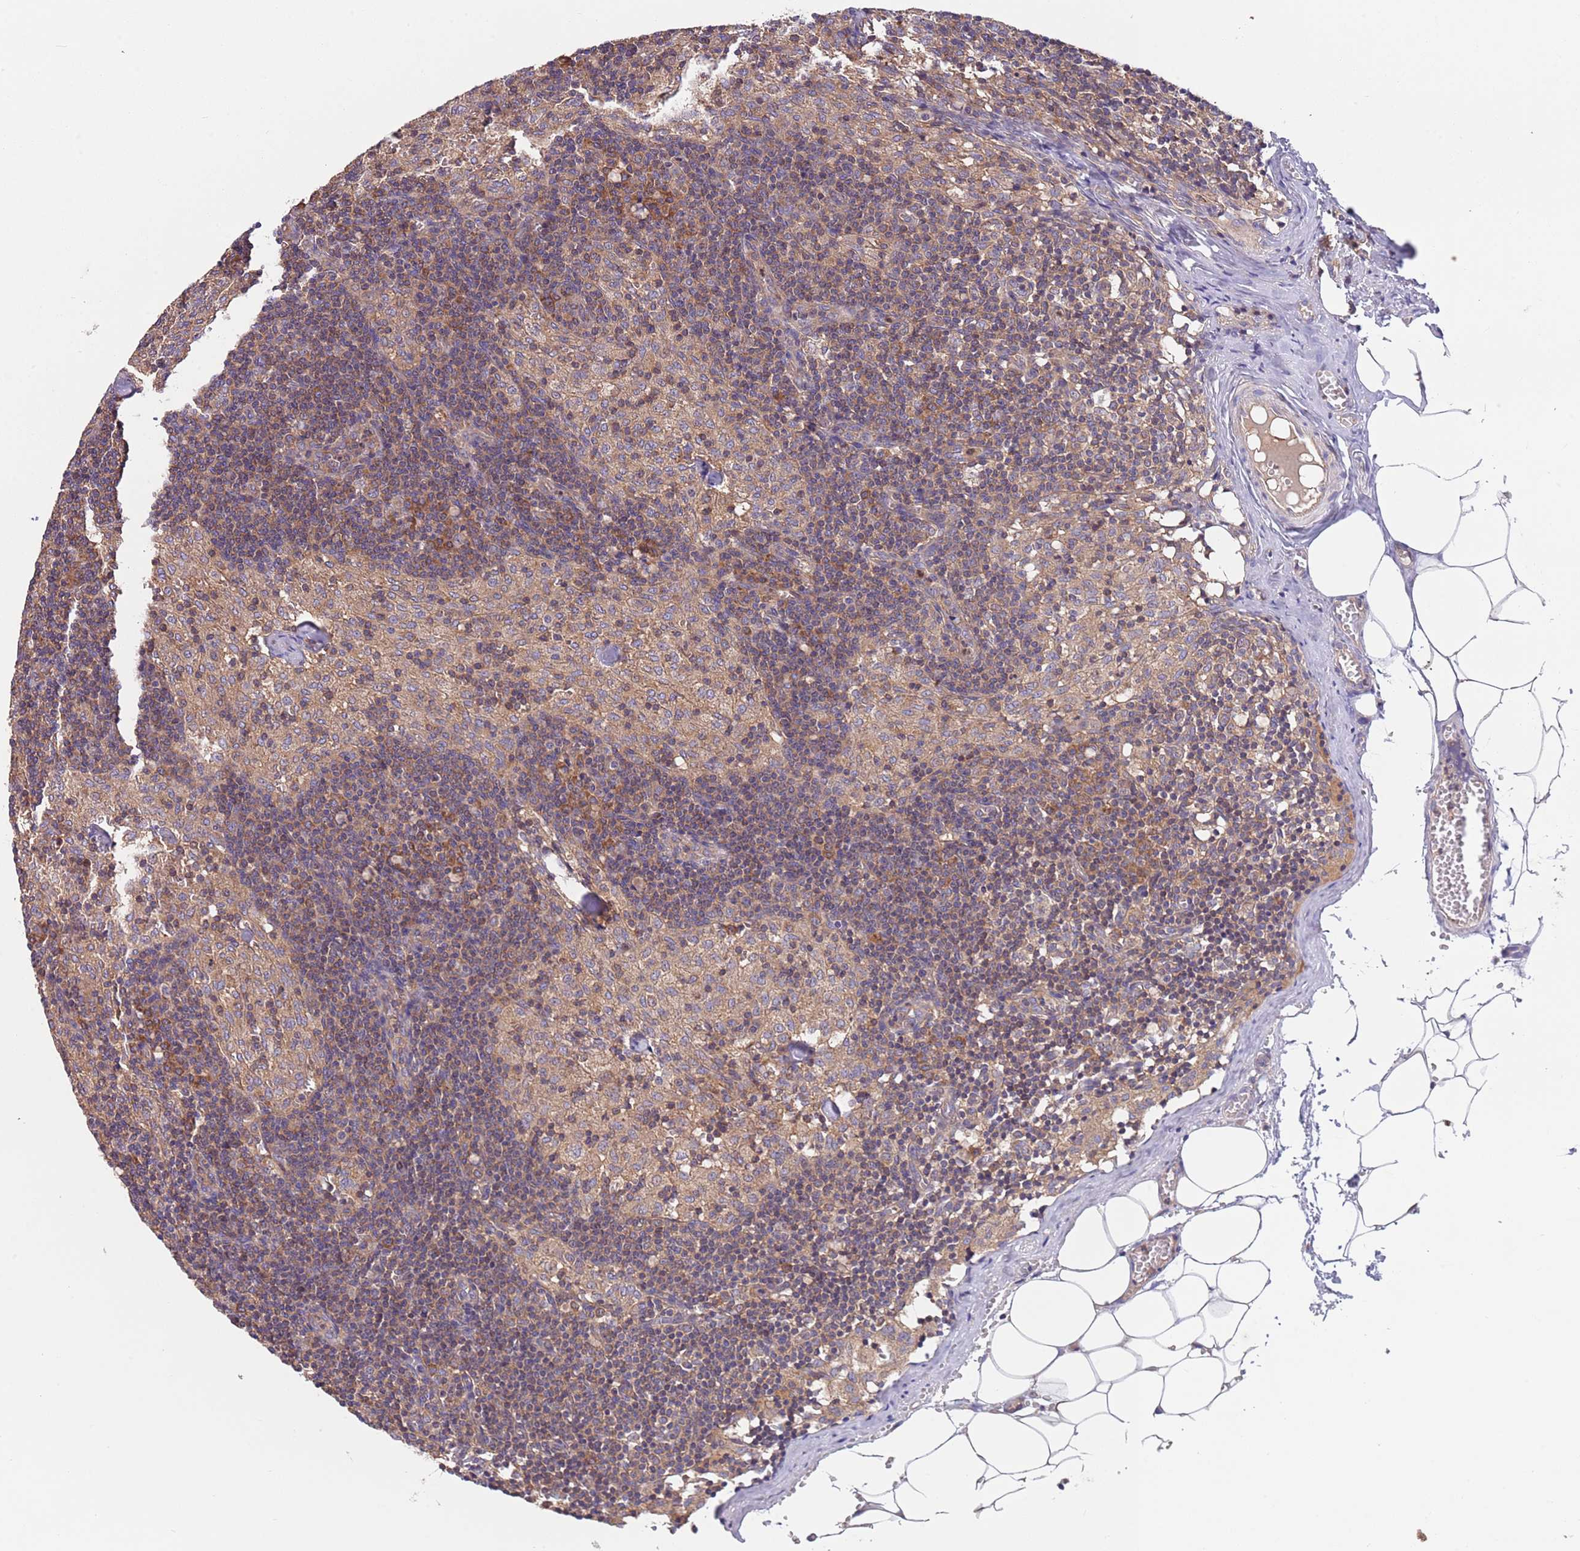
{"staining": {"intensity": "moderate", "quantity": "25%-75%", "location": "cytoplasmic/membranous"}, "tissue": "lymph node", "cell_type": "Germinal center cells", "image_type": "normal", "snomed": [{"axis": "morphology", "description": "Normal tissue, NOS"}, {"axis": "topography", "description": "Lymph node"}], "caption": "The micrograph demonstrates staining of unremarkable lymph node, revealing moderate cytoplasmic/membranous protein positivity (brown color) within germinal center cells.", "gene": "EIF3F", "patient": {"sex": "female", "age": 42}}